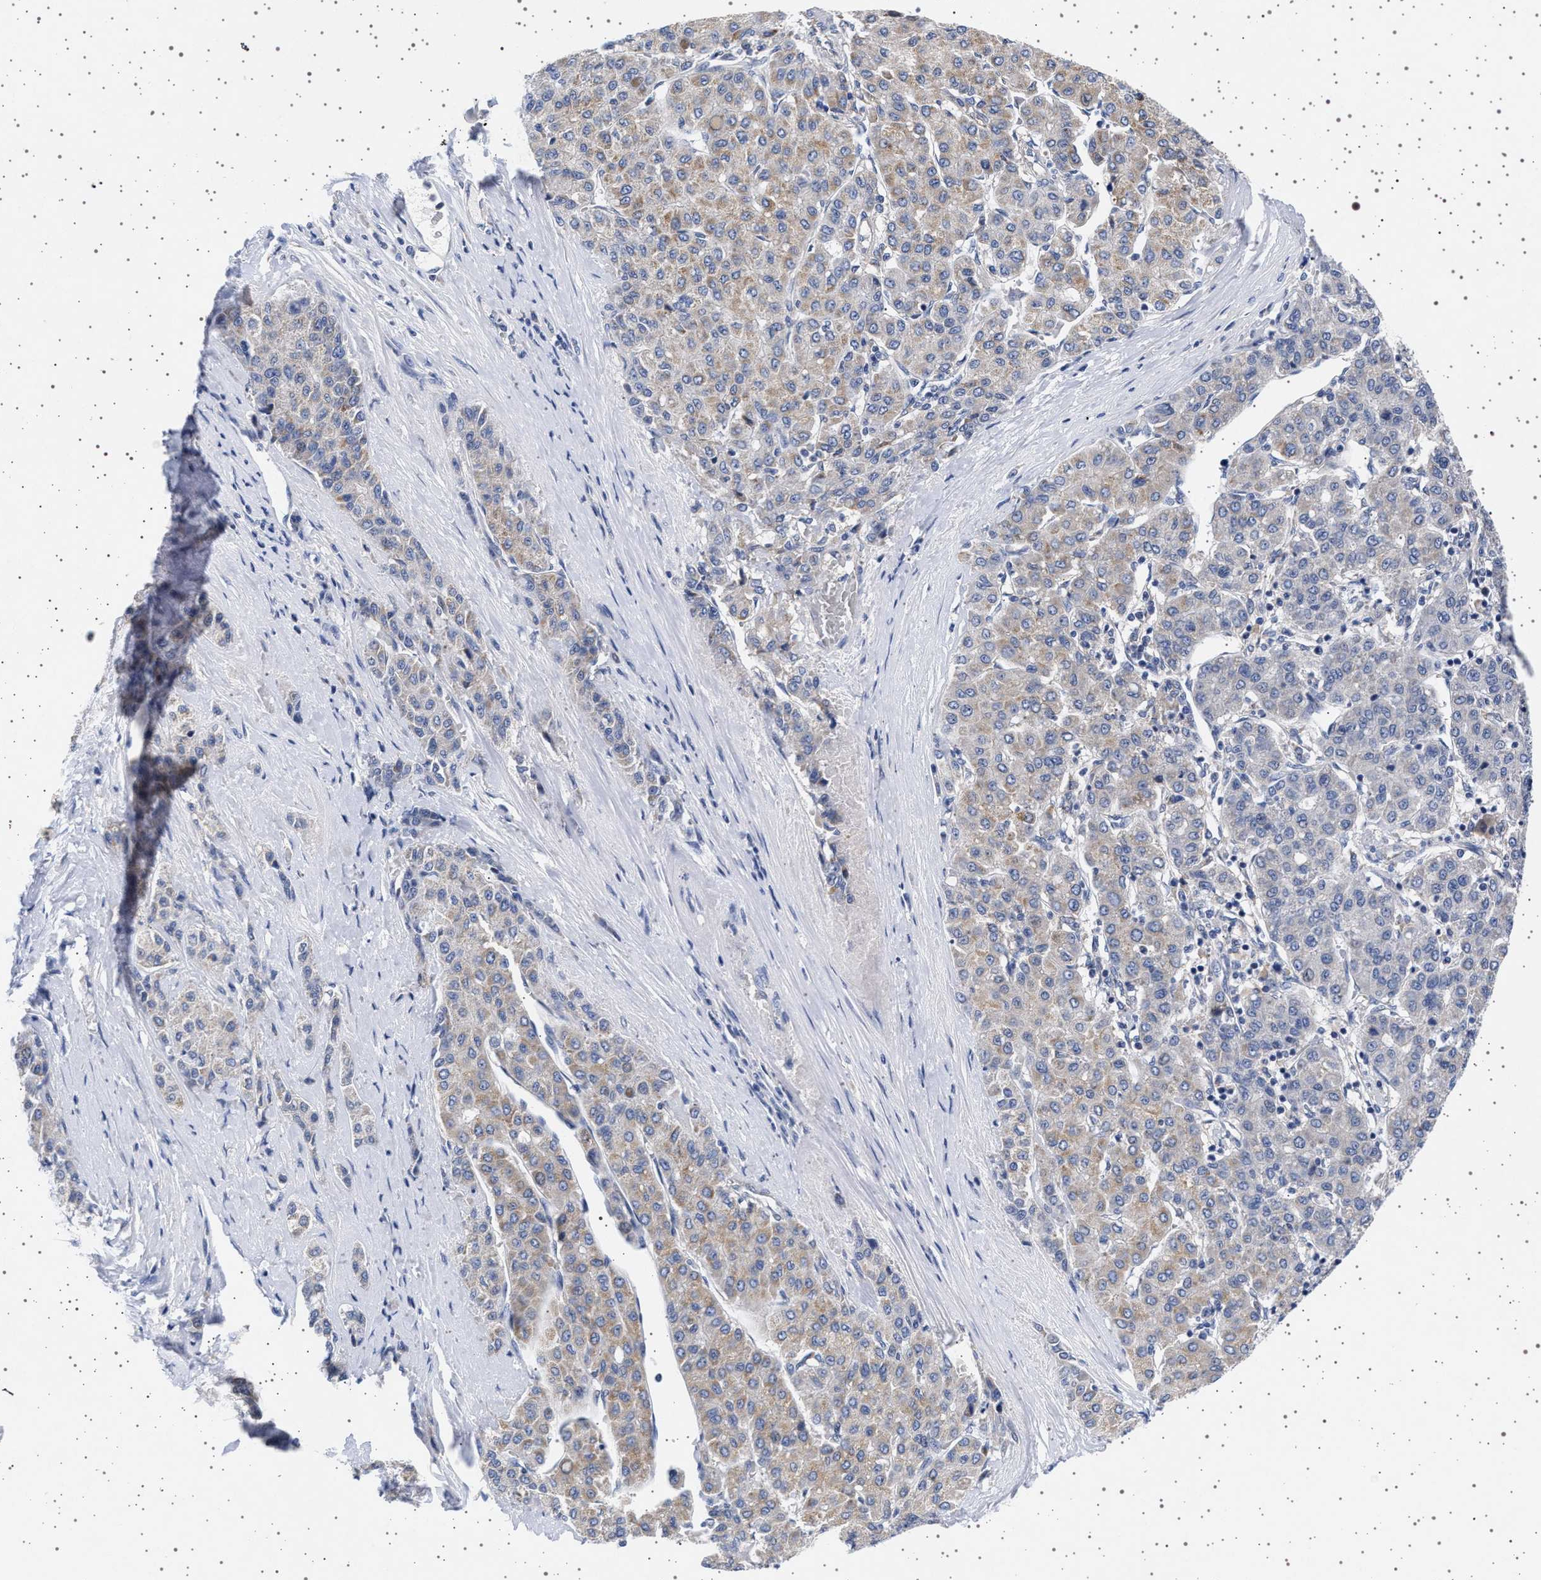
{"staining": {"intensity": "moderate", "quantity": "25%-75%", "location": "cytoplasmic/membranous"}, "tissue": "liver cancer", "cell_type": "Tumor cells", "image_type": "cancer", "snomed": [{"axis": "morphology", "description": "Carcinoma, Hepatocellular, NOS"}, {"axis": "topography", "description": "Liver"}], "caption": "Human hepatocellular carcinoma (liver) stained with a protein marker displays moderate staining in tumor cells.", "gene": "TRMT10B", "patient": {"sex": "male", "age": 65}}